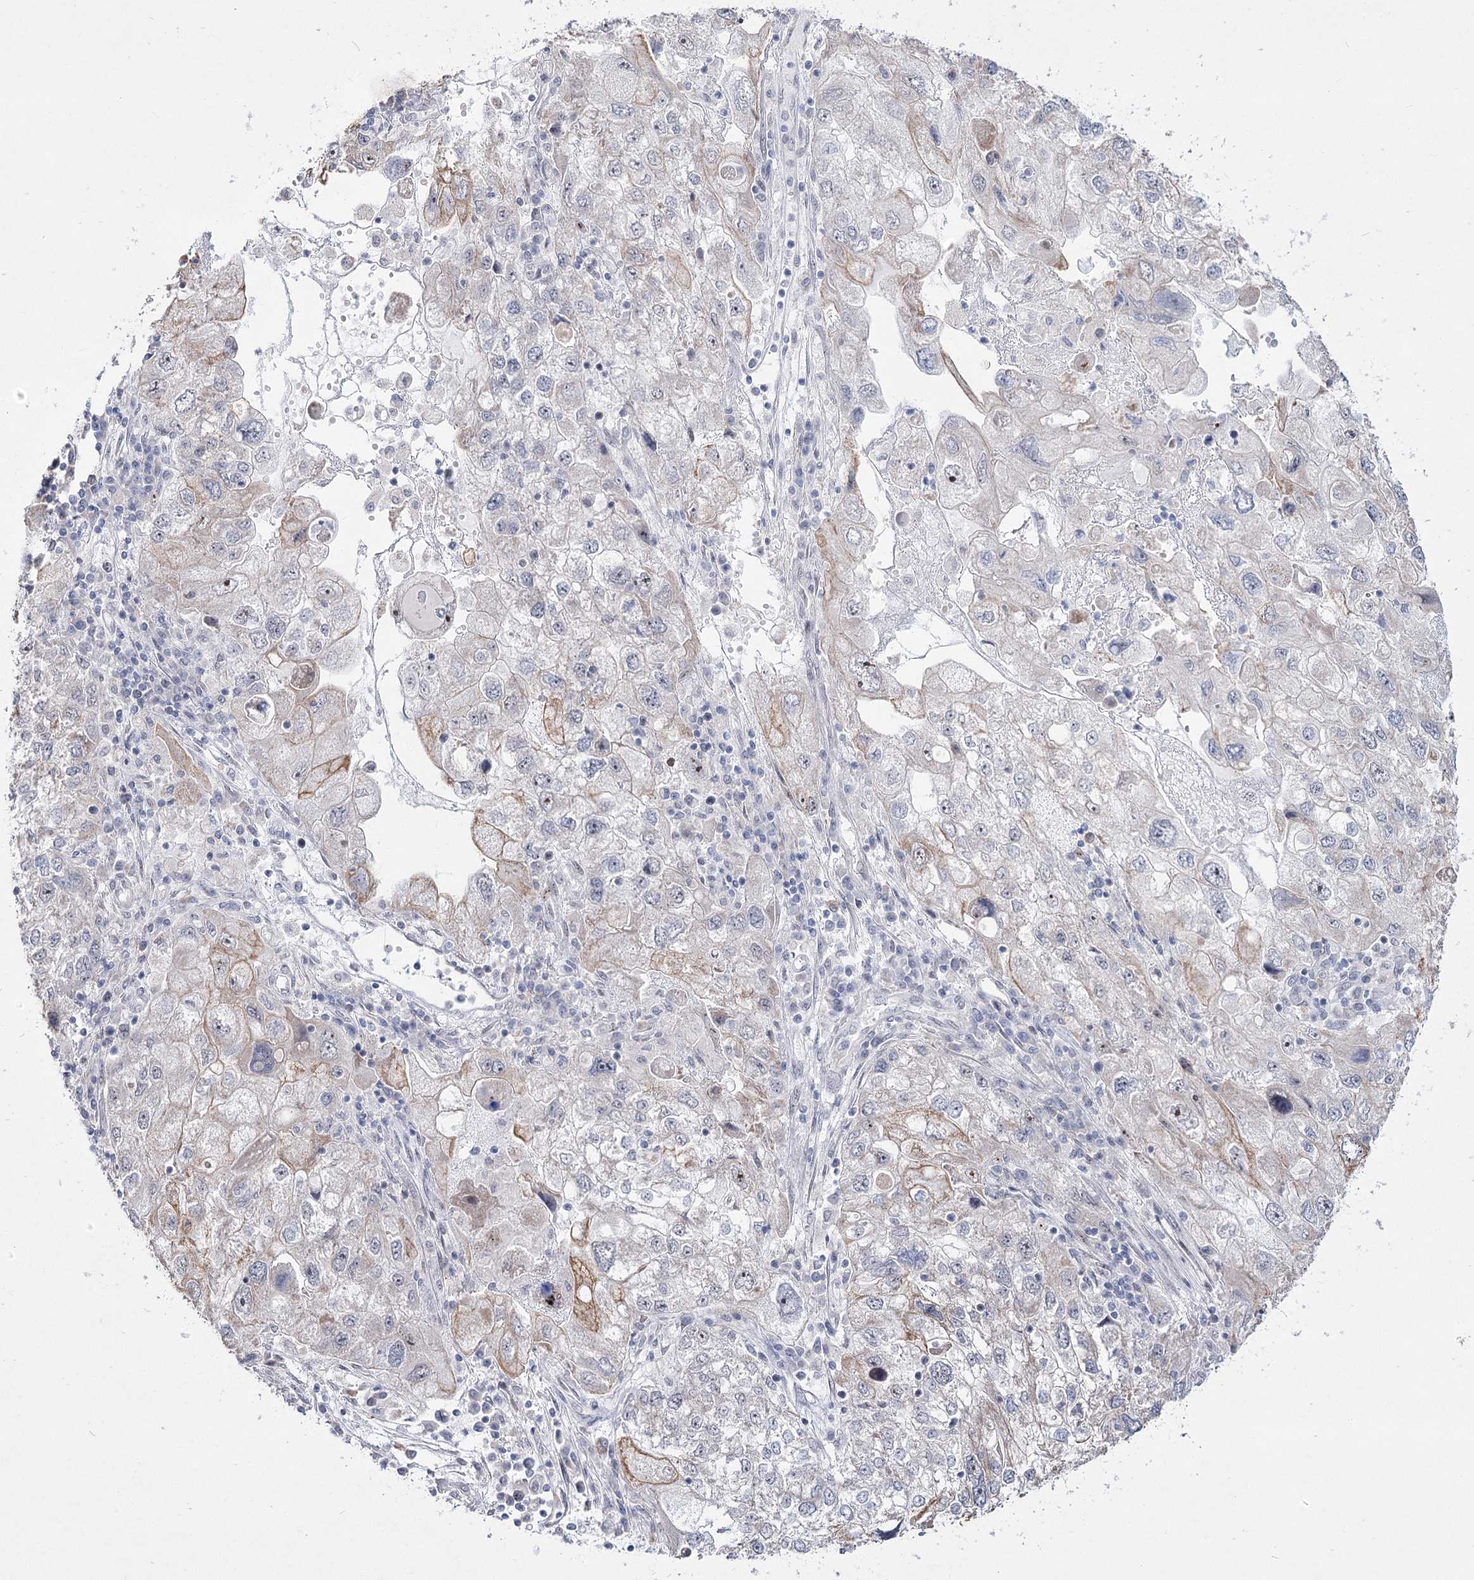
{"staining": {"intensity": "weak", "quantity": "<25%", "location": "cytoplasmic/membranous"}, "tissue": "endometrial cancer", "cell_type": "Tumor cells", "image_type": "cancer", "snomed": [{"axis": "morphology", "description": "Adenocarcinoma, NOS"}, {"axis": "topography", "description": "Endometrium"}], "caption": "DAB (3,3'-diaminobenzidine) immunohistochemical staining of human endometrial adenocarcinoma displays no significant expression in tumor cells.", "gene": "DDX50", "patient": {"sex": "female", "age": 49}}